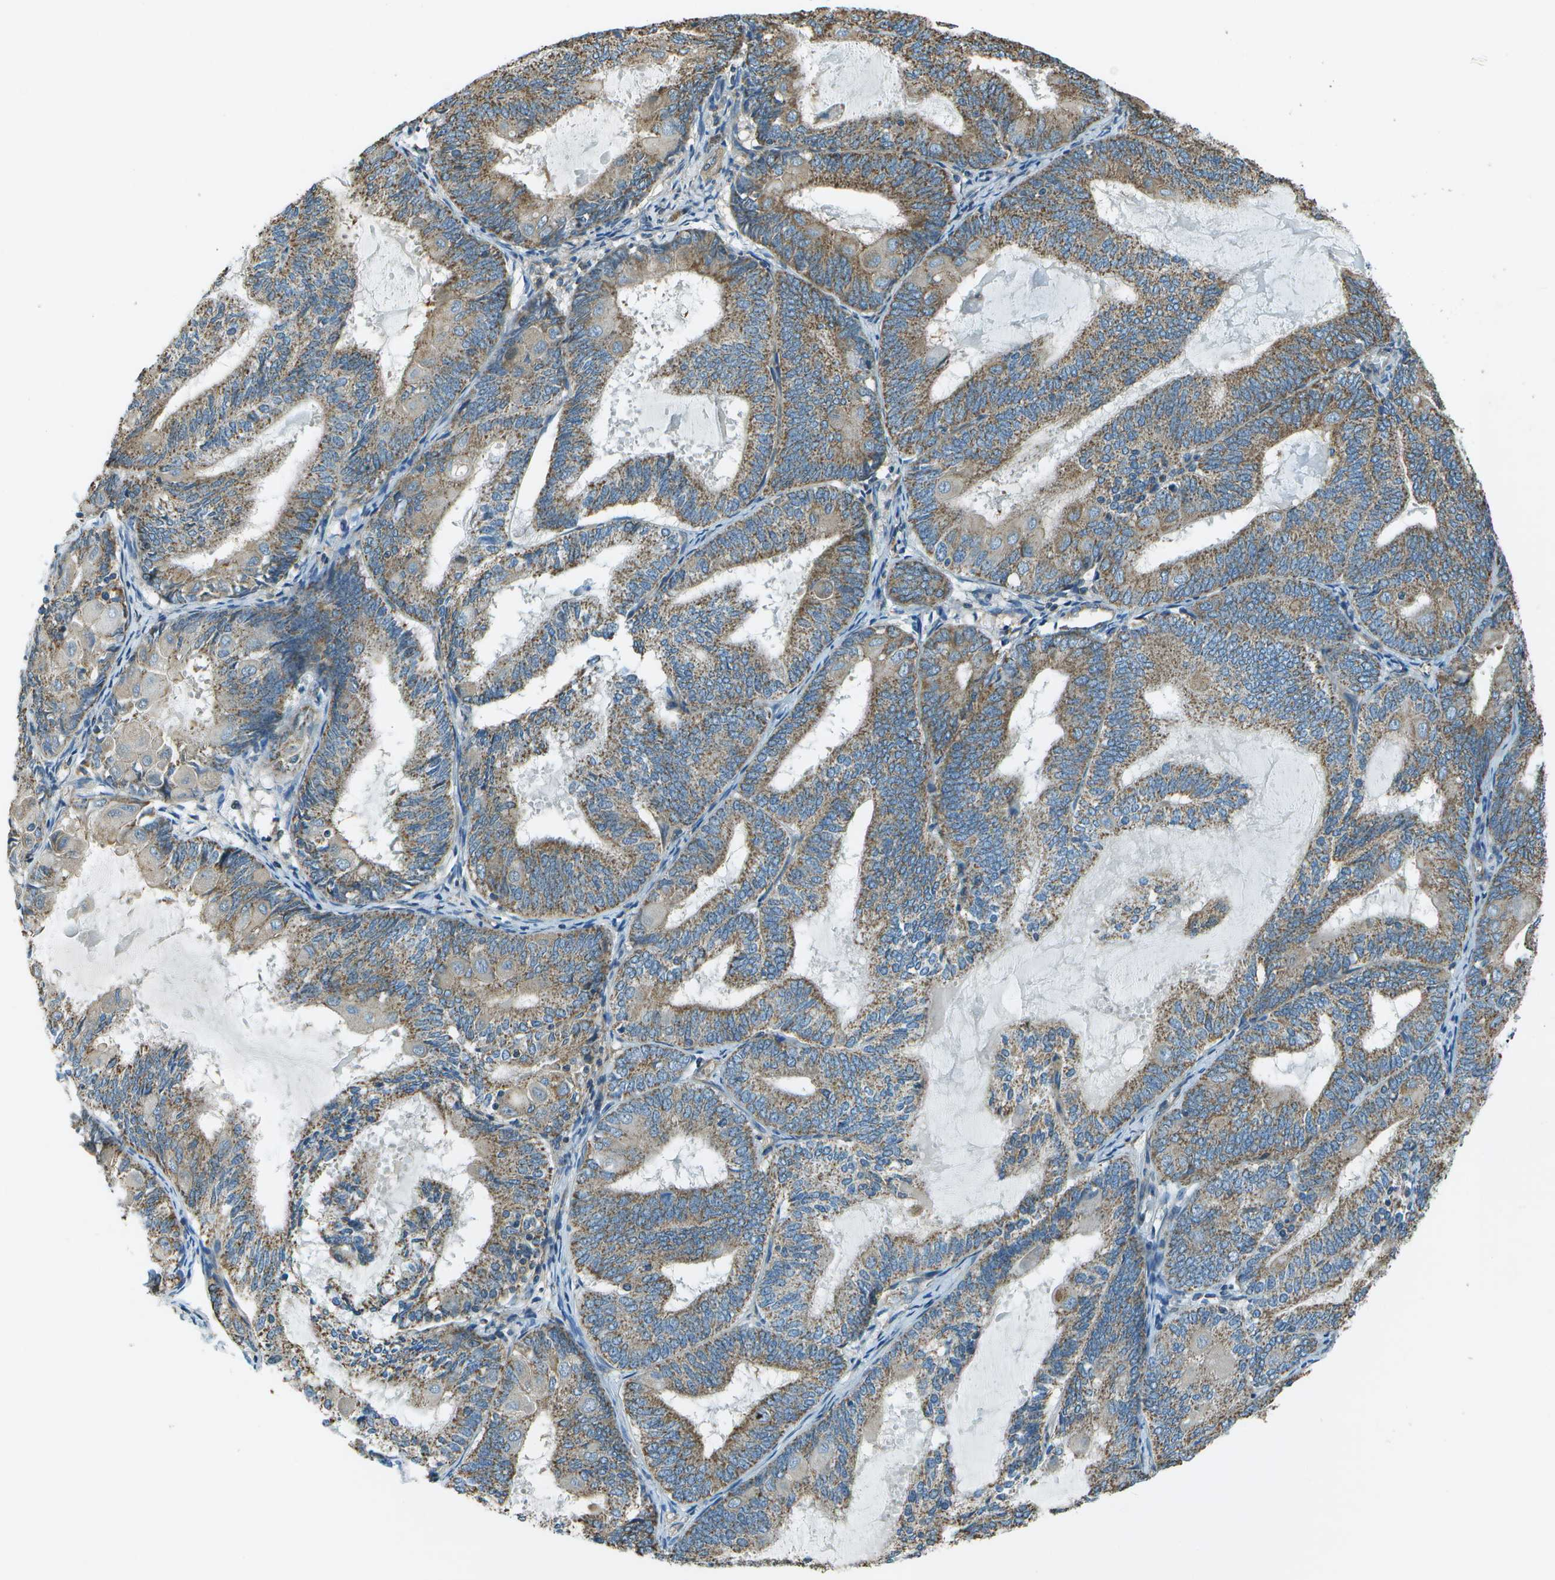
{"staining": {"intensity": "moderate", "quantity": ">75%", "location": "cytoplasmic/membranous"}, "tissue": "endometrial cancer", "cell_type": "Tumor cells", "image_type": "cancer", "snomed": [{"axis": "morphology", "description": "Adenocarcinoma, NOS"}, {"axis": "topography", "description": "Endometrium"}], "caption": "Immunohistochemistry of human endometrial adenocarcinoma displays medium levels of moderate cytoplasmic/membranous expression in approximately >75% of tumor cells.", "gene": "TMEM51", "patient": {"sex": "female", "age": 81}}